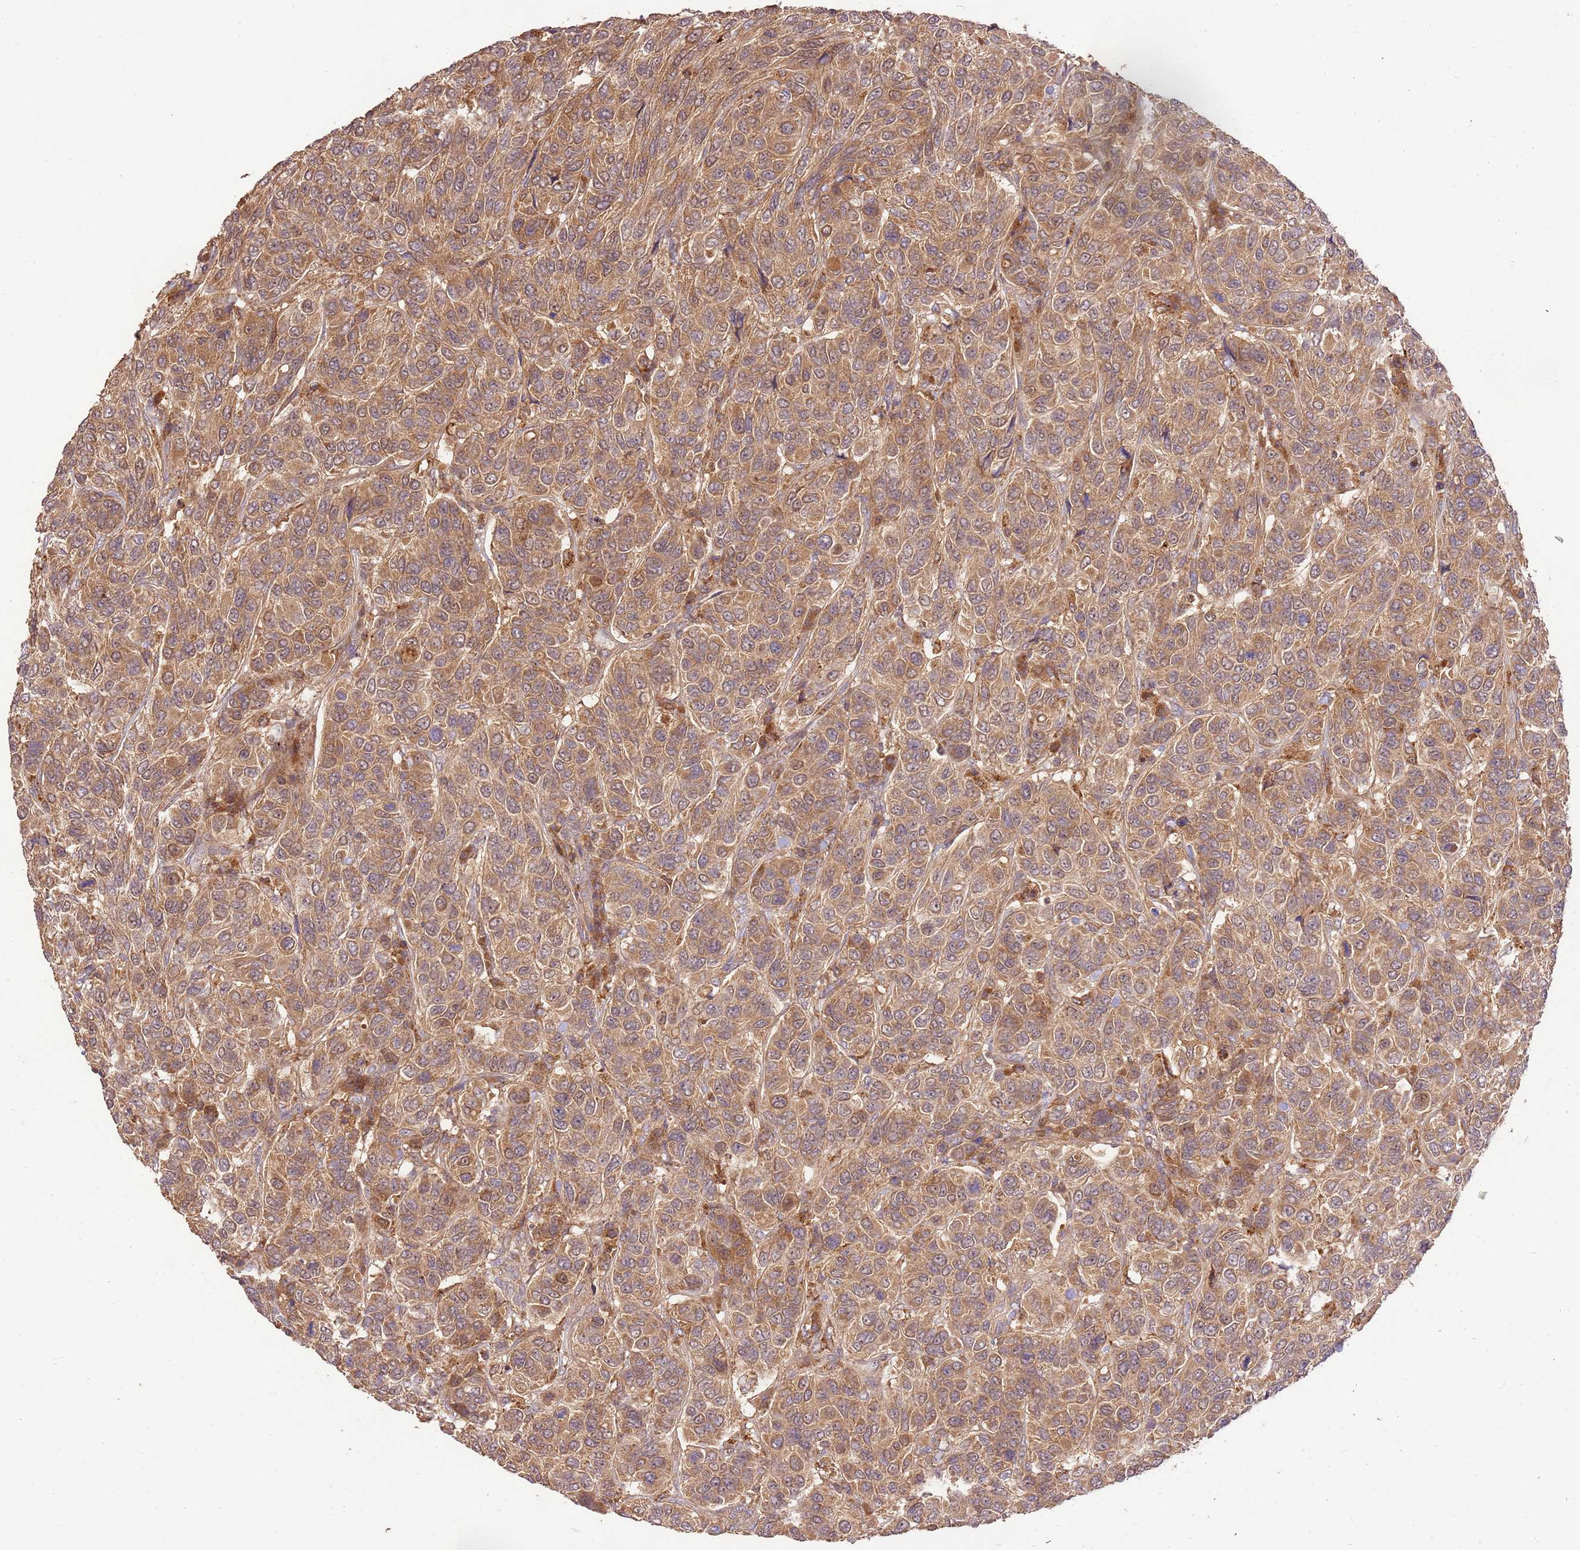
{"staining": {"intensity": "moderate", "quantity": ">75%", "location": "cytoplasmic/membranous"}, "tissue": "breast cancer", "cell_type": "Tumor cells", "image_type": "cancer", "snomed": [{"axis": "morphology", "description": "Duct carcinoma"}, {"axis": "topography", "description": "Breast"}], "caption": "Moderate cytoplasmic/membranous protein expression is appreciated in approximately >75% of tumor cells in intraductal carcinoma (breast). Nuclei are stained in blue.", "gene": "LRRC28", "patient": {"sex": "female", "age": 55}}